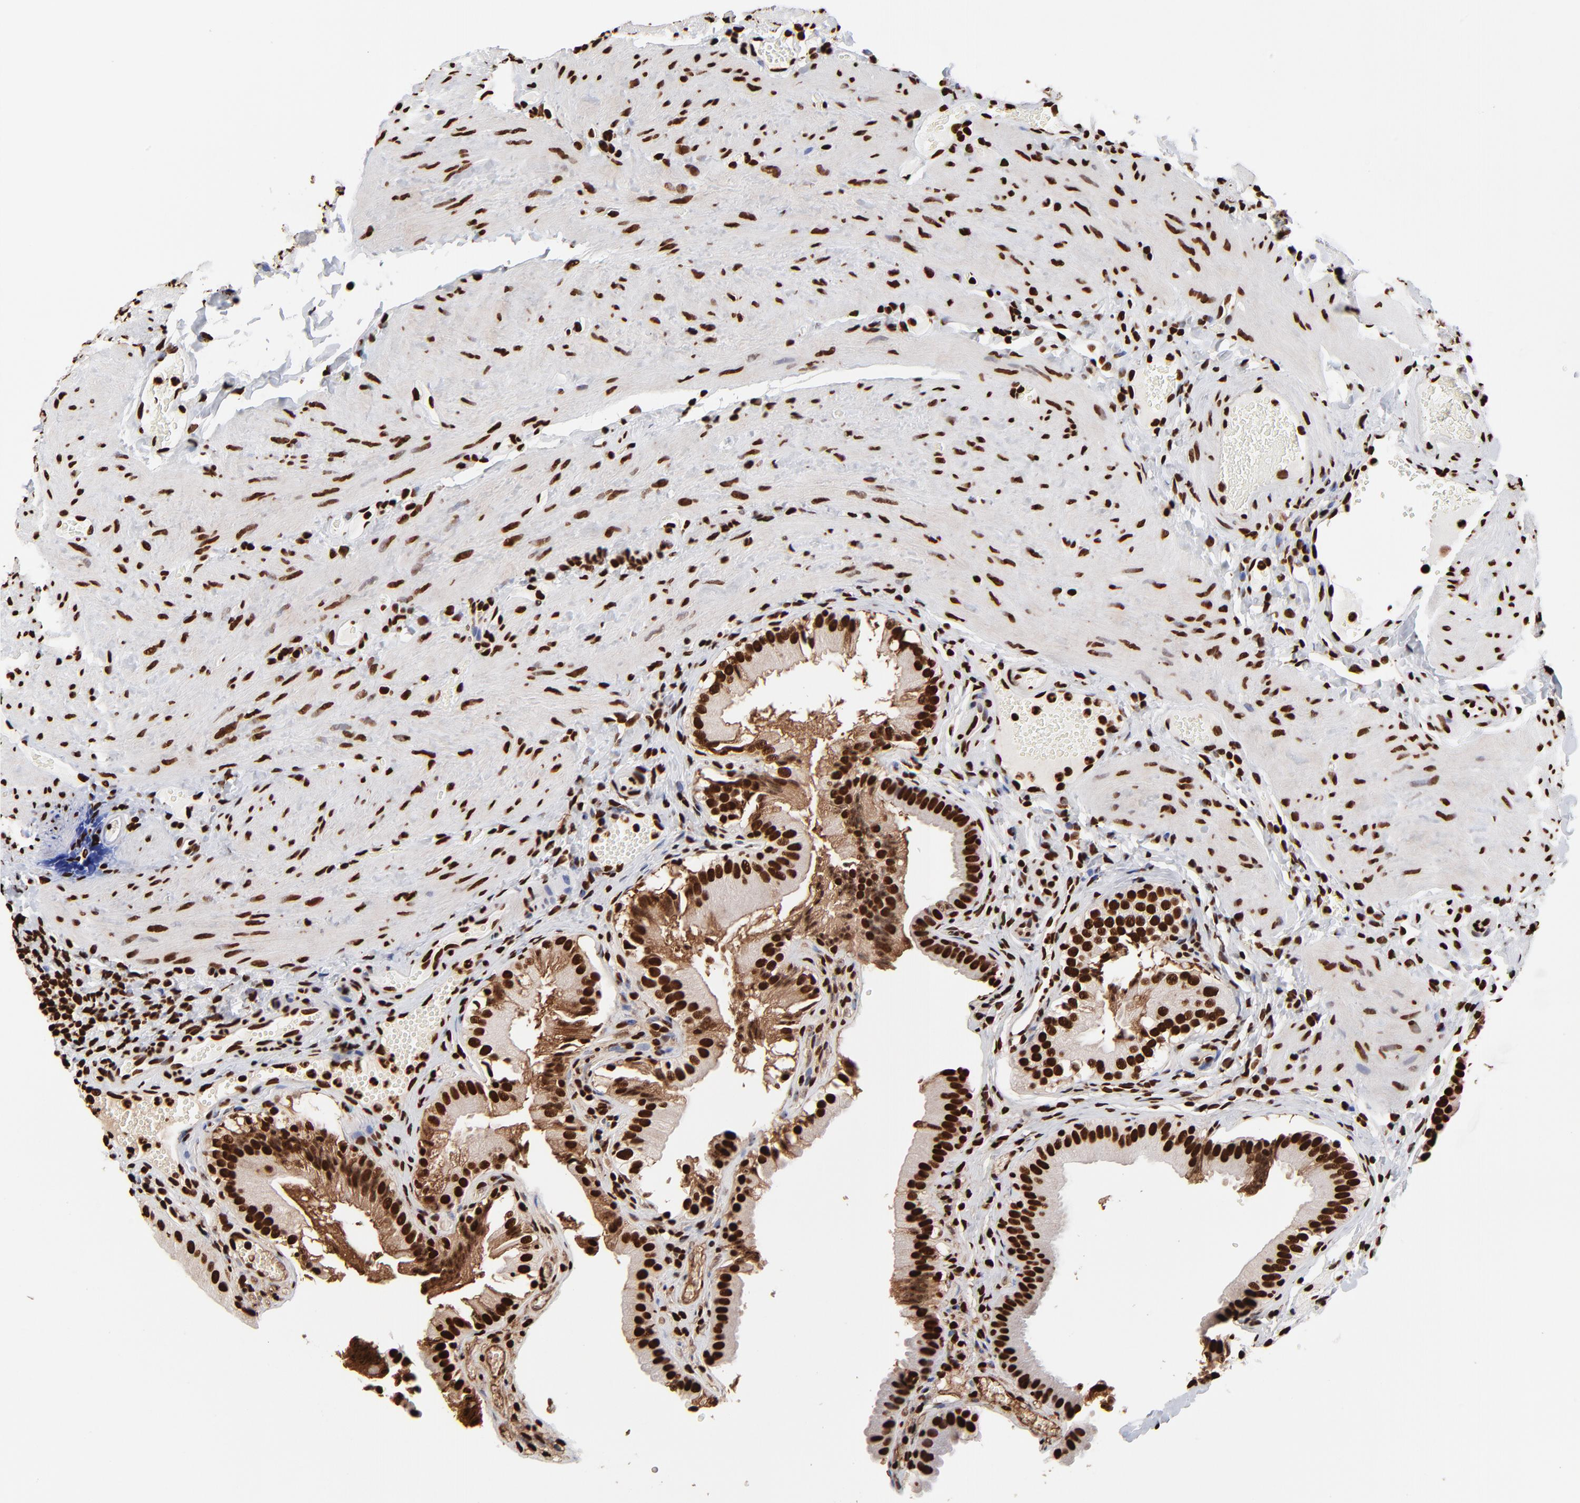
{"staining": {"intensity": "strong", "quantity": ">75%", "location": "nuclear"}, "tissue": "gallbladder", "cell_type": "Glandular cells", "image_type": "normal", "snomed": [{"axis": "morphology", "description": "Normal tissue, NOS"}, {"axis": "topography", "description": "Gallbladder"}], "caption": "A brown stain highlights strong nuclear expression of a protein in glandular cells of unremarkable gallbladder.", "gene": "ZNF544", "patient": {"sex": "female", "age": 24}}